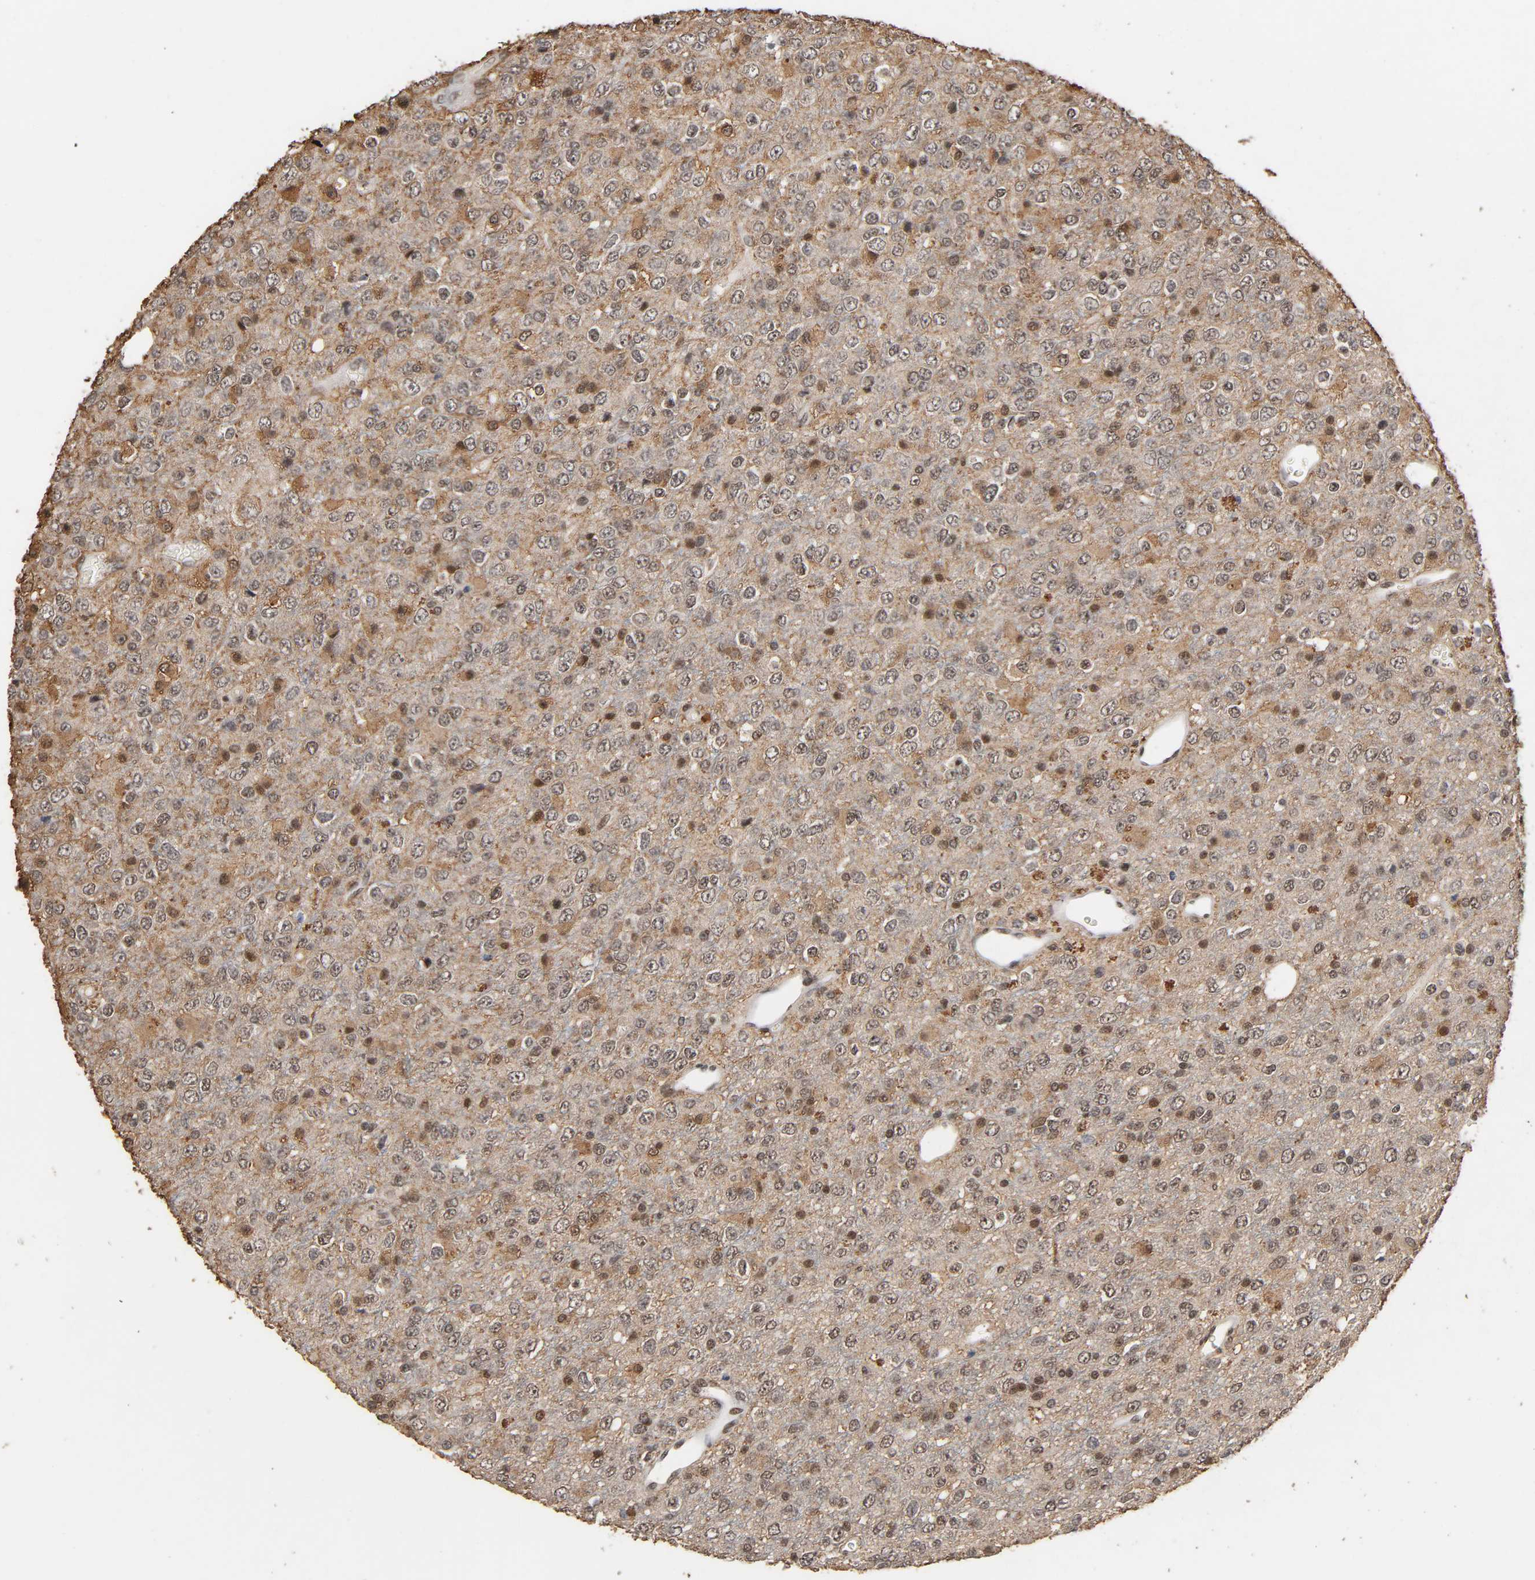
{"staining": {"intensity": "moderate", "quantity": ">75%", "location": "cytoplasmic/membranous,nuclear"}, "tissue": "glioma", "cell_type": "Tumor cells", "image_type": "cancer", "snomed": [{"axis": "morphology", "description": "Glioma, malignant, High grade"}, {"axis": "topography", "description": "pancreas cauda"}], "caption": "Approximately >75% of tumor cells in human malignant glioma (high-grade) exhibit moderate cytoplasmic/membranous and nuclear protein expression as visualized by brown immunohistochemical staining.", "gene": "ZNF384", "patient": {"sex": "male", "age": 60}}